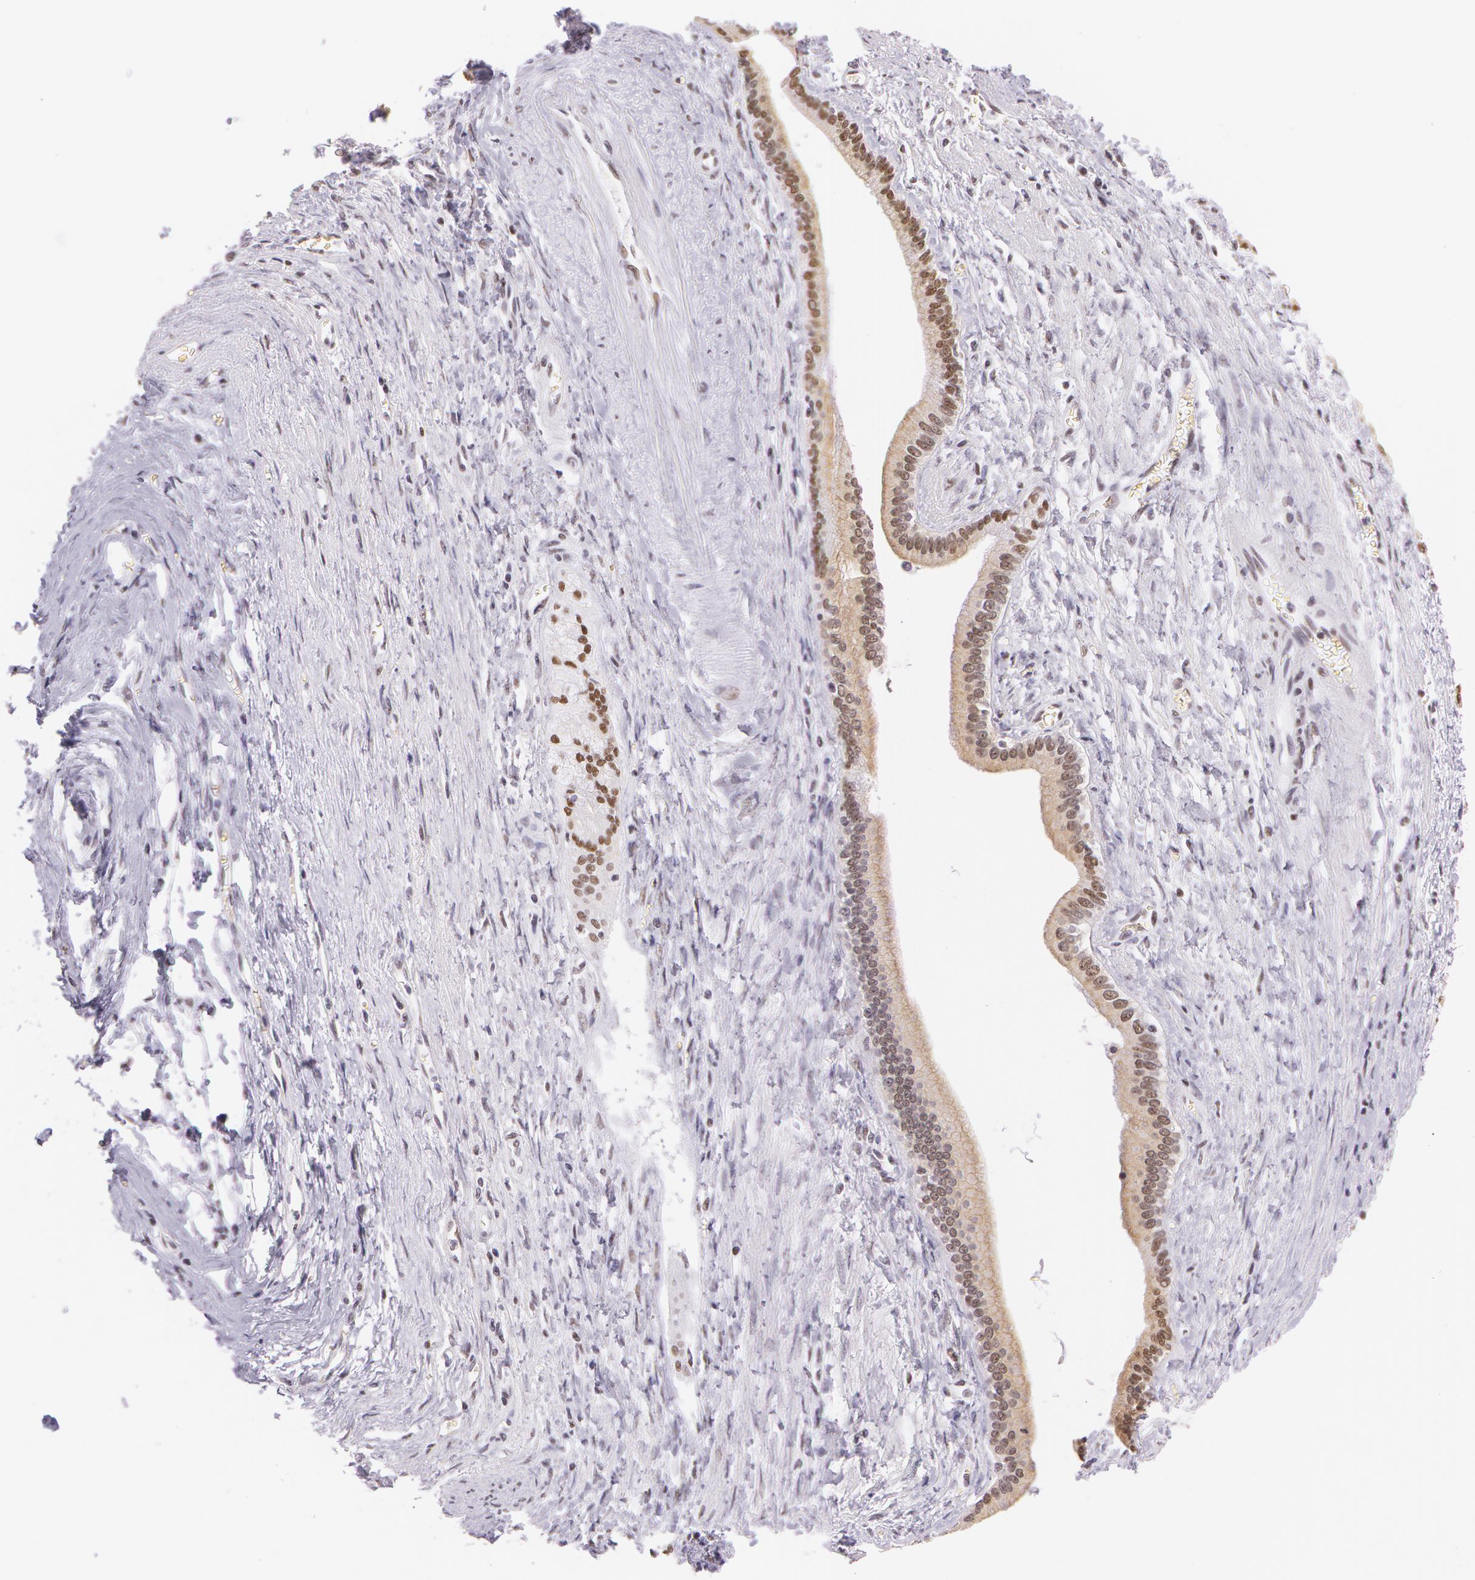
{"staining": {"intensity": "weak", "quantity": ">75%", "location": "nuclear"}, "tissue": "liver cancer", "cell_type": "Tumor cells", "image_type": "cancer", "snomed": [{"axis": "morphology", "description": "Cholangiocarcinoma"}, {"axis": "topography", "description": "Liver"}], "caption": "Tumor cells reveal weak nuclear positivity in approximately >75% of cells in liver cancer.", "gene": "NBN", "patient": {"sex": "female", "age": 79}}